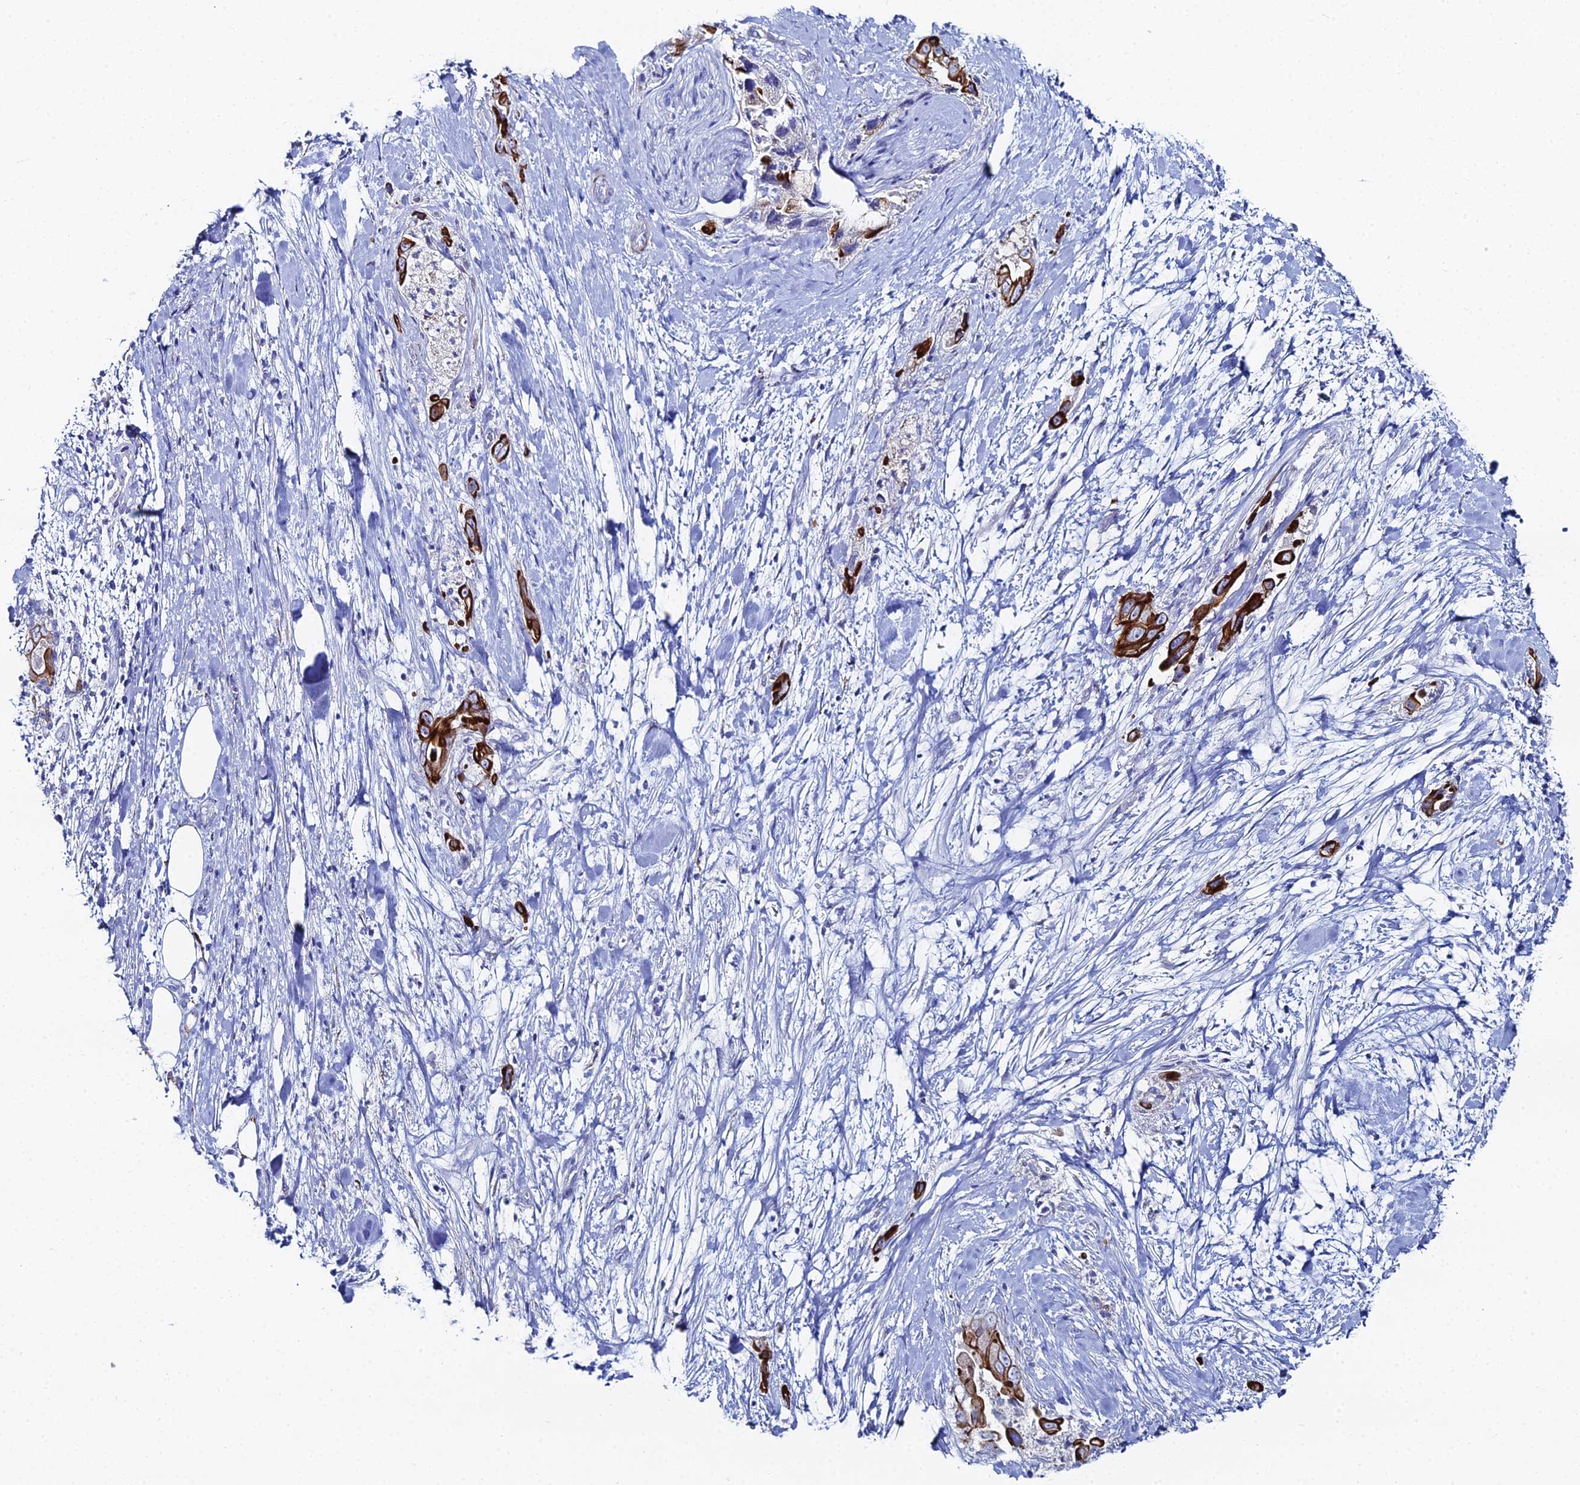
{"staining": {"intensity": "strong", "quantity": ">75%", "location": "cytoplasmic/membranous"}, "tissue": "pancreatic cancer", "cell_type": "Tumor cells", "image_type": "cancer", "snomed": [{"axis": "morphology", "description": "Adenocarcinoma, NOS"}, {"axis": "topography", "description": "Pancreas"}], "caption": "This is an image of immunohistochemistry staining of pancreatic cancer (adenocarcinoma), which shows strong expression in the cytoplasmic/membranous of tumor cells.", "gene": "DHX34", "patient": {"sex": "female", "age": 78}}